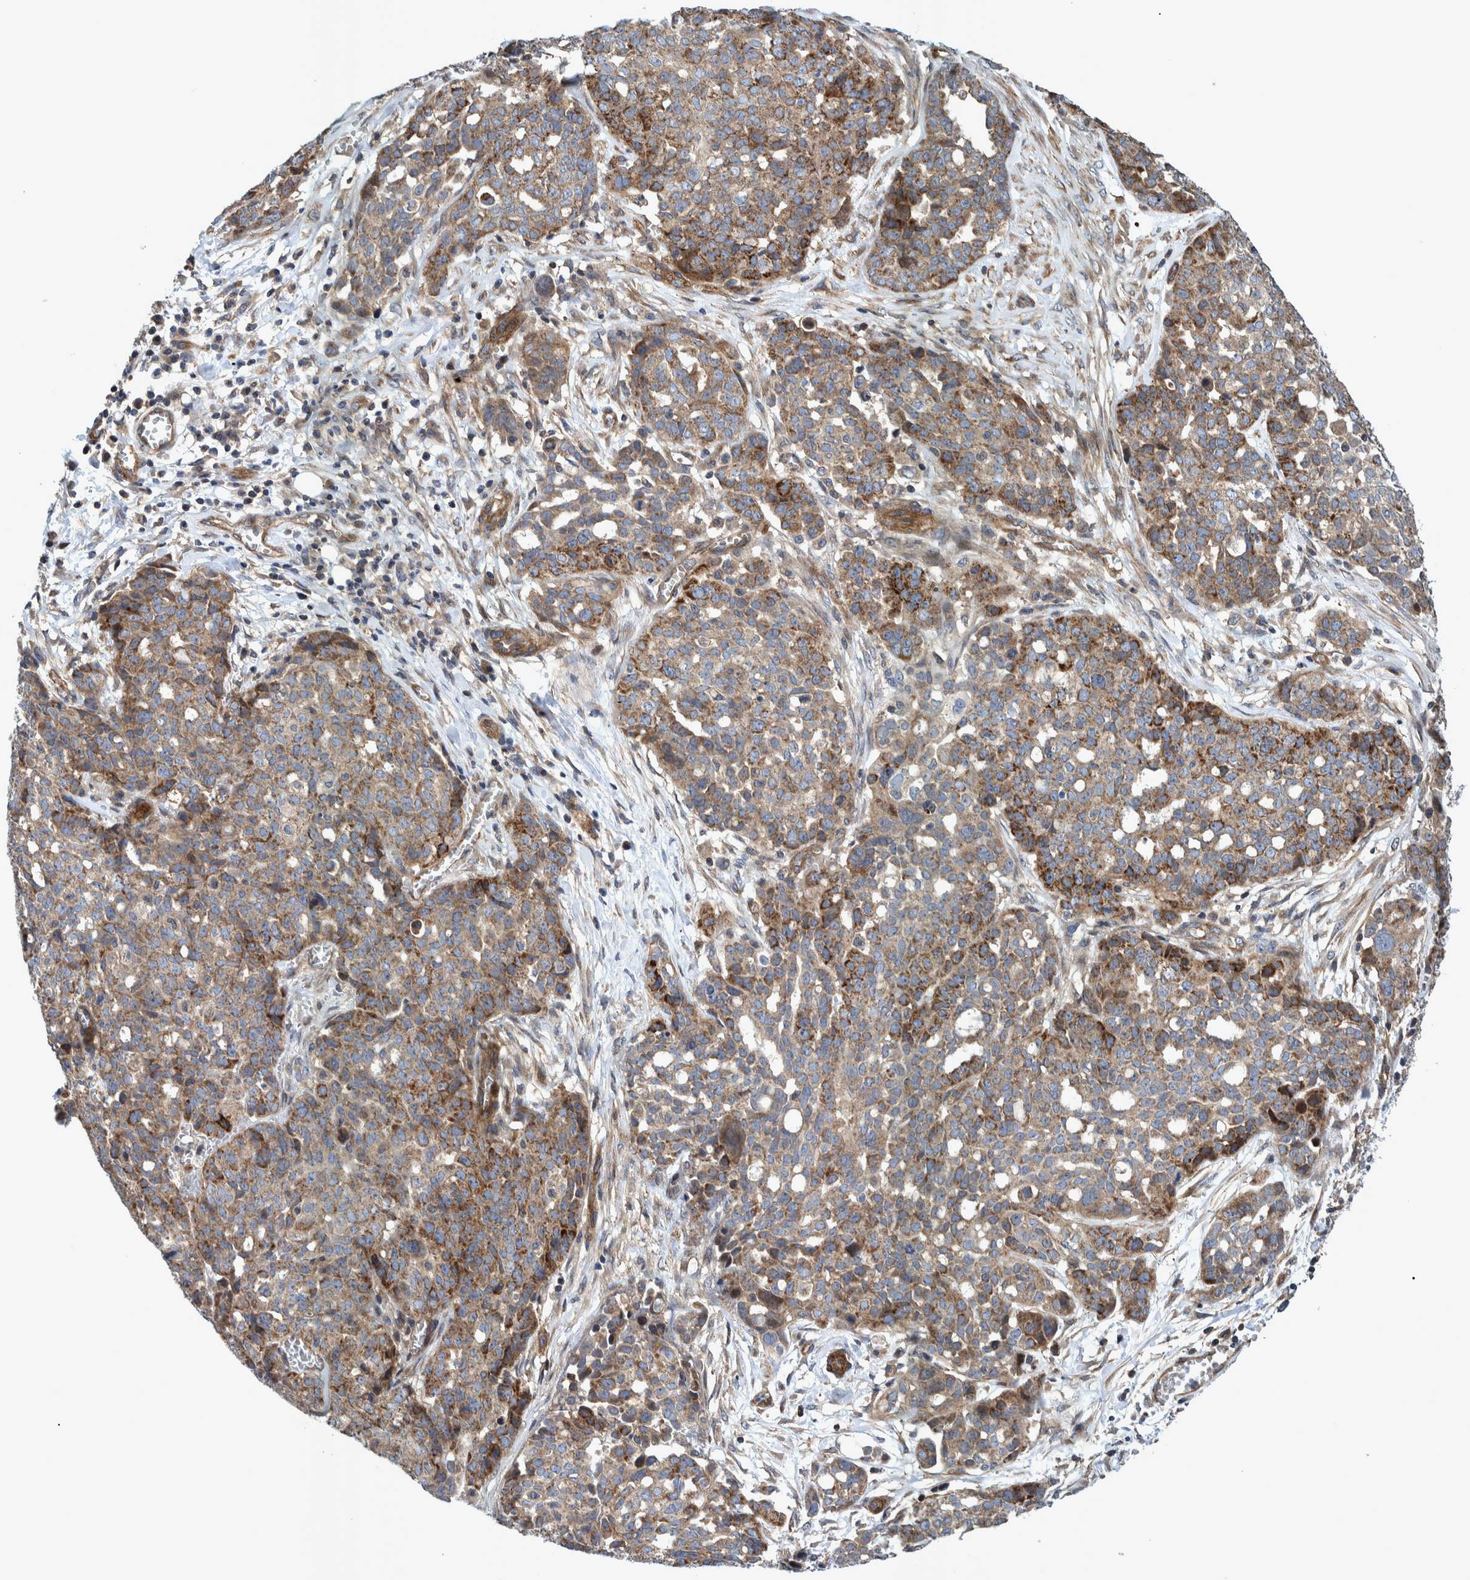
{"staining": {"intensity": "moderate", "quantity": ">75%", "location": "cytoplasmic/membranous"}, "tissue": "ovarian cancer", "cell_type": "Tumor cells", "image_type": "cancer", "snomed": [{"axis": "morphology", "description": "Cystadenocarcinoma, serous, NOS"}, {"axis": "topography", "description": "Soft tissue"}, {"axis": "topography", "description": "Ovary"}], "caption": "A high-resolution photomicrograph shows immunohistochemistry staining of serous cystadenocarcinoma (ovarian), which reveals moderate cytoplasmic/membranous staining in about >75% of tumor cells.", "gene": "GRPEL2", "patient": {"sex": "female", "age": 57}}